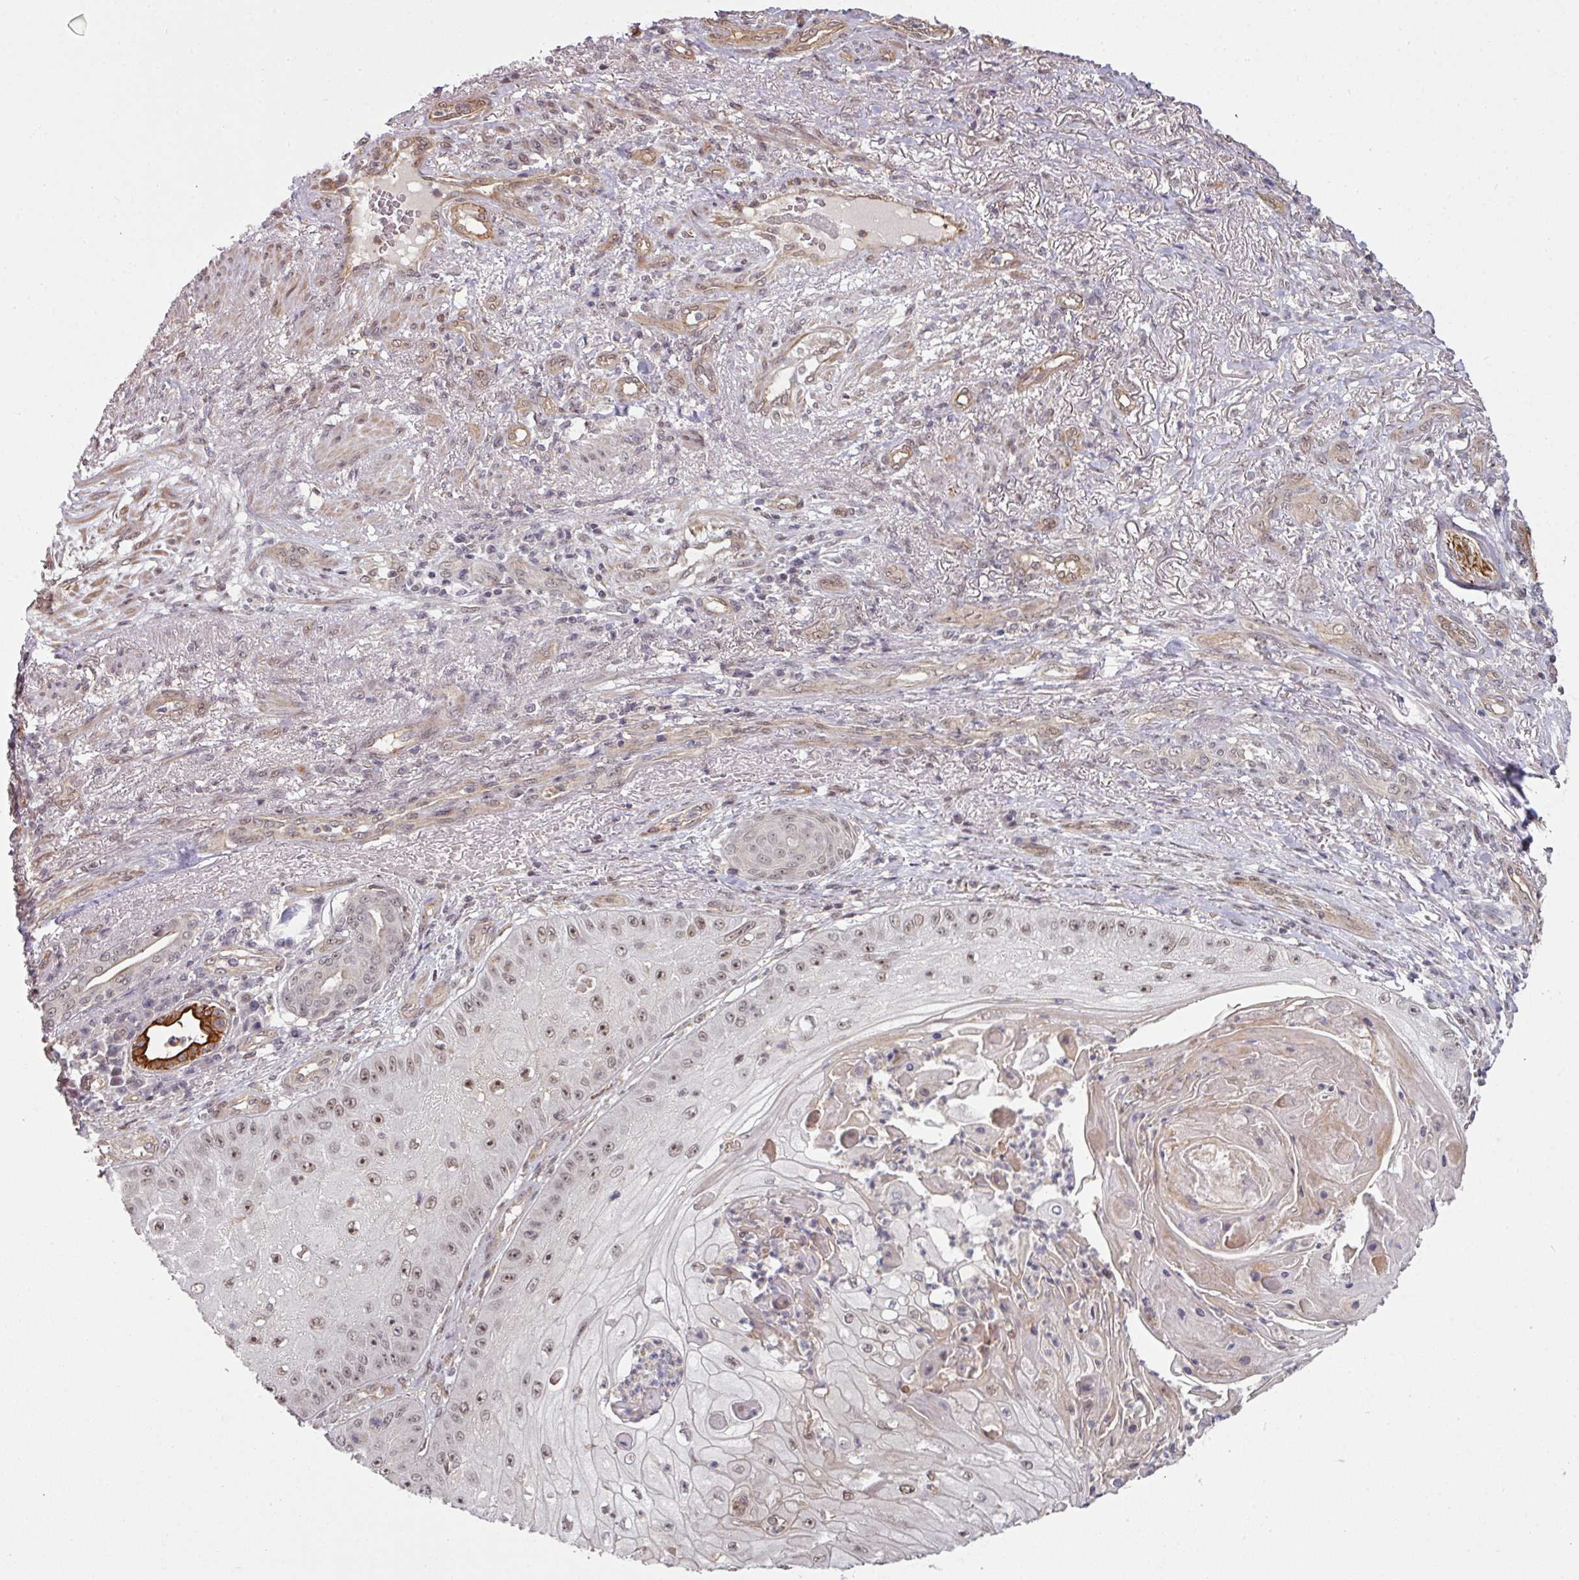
{"staining": {"intensity": "moderate", "quantity": "25%-75%", "location": "nuclear"}, "tissue": "skin cancer", "cell_type": "Tumor cells", "image_type": "cancer", "snomed": [{"axis": "morphology", "description": "Squamous cell carcinoma, NOS"}, {"axis": "topography", "description": "Skin"}], "caption": "Skin squamous cell carcinoma stained with a brown dye shows moderate nuclear positive positivity in approximately 25%-75% of tumor cells.", "gene": "GTF2H3", "patient": {"sex": "male", "age": 70}}